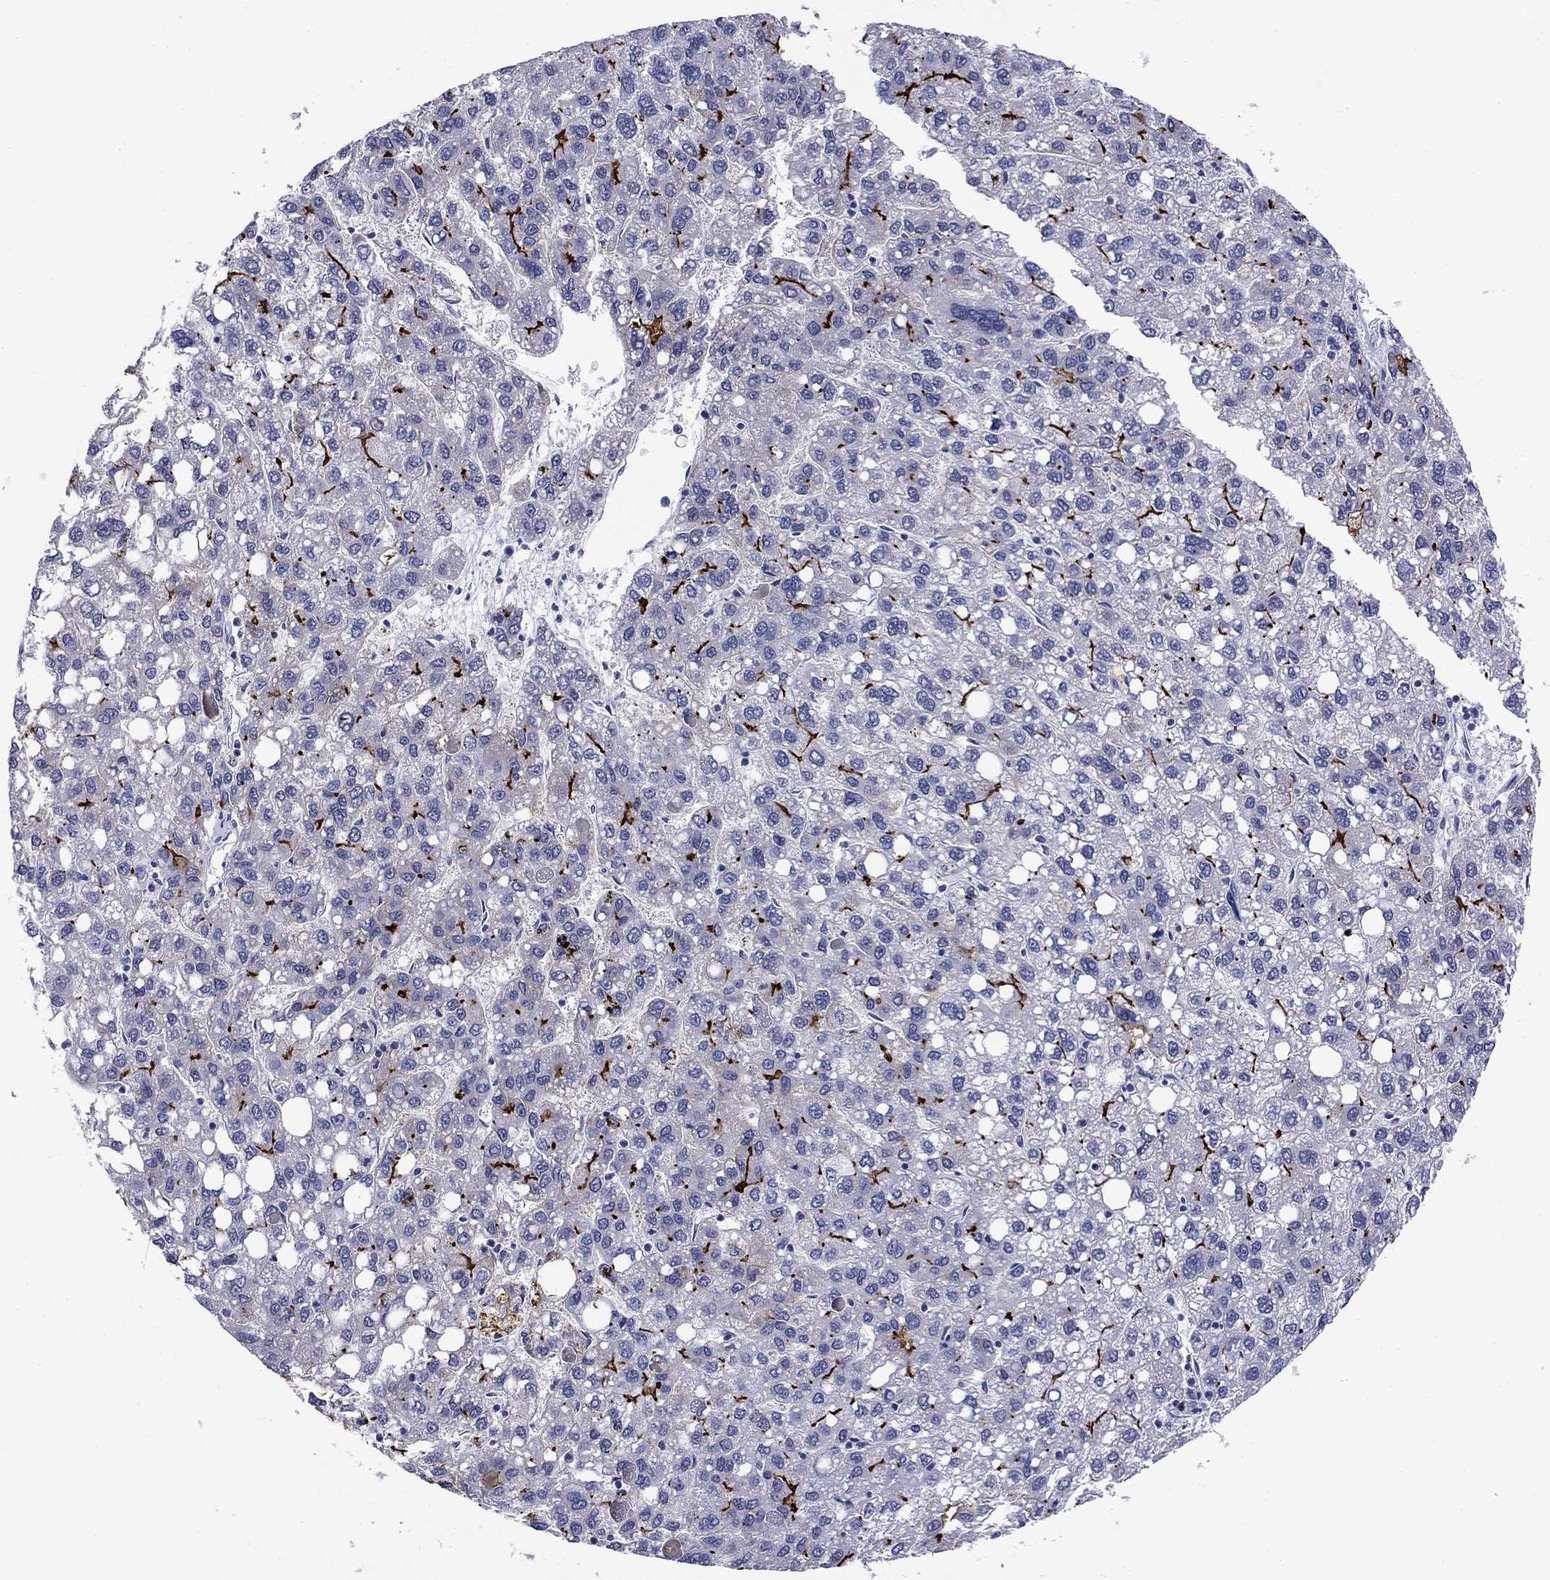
{"staining": {"intensity": "strong", "quantity": "<25%", "location": "cytoplasmic/membranous"}, "tissue": "liver cancer", "cell_type": "Tumor cells", "image_type": "cancer", "snomed": [{"axis": "morphology", "description": "Carcinoma, Hepatocellular, NOS"}, {"axis": "topography", "description": "Liver"}], "caption": "A photomicrograph of hepatocellular carcinoma (liver) stained for a protein displays strong cytoplasmic/membranous brown staining in tumor cells.", "gene": "ABCC2", "patient": {"sex": "female", "age": 82}}